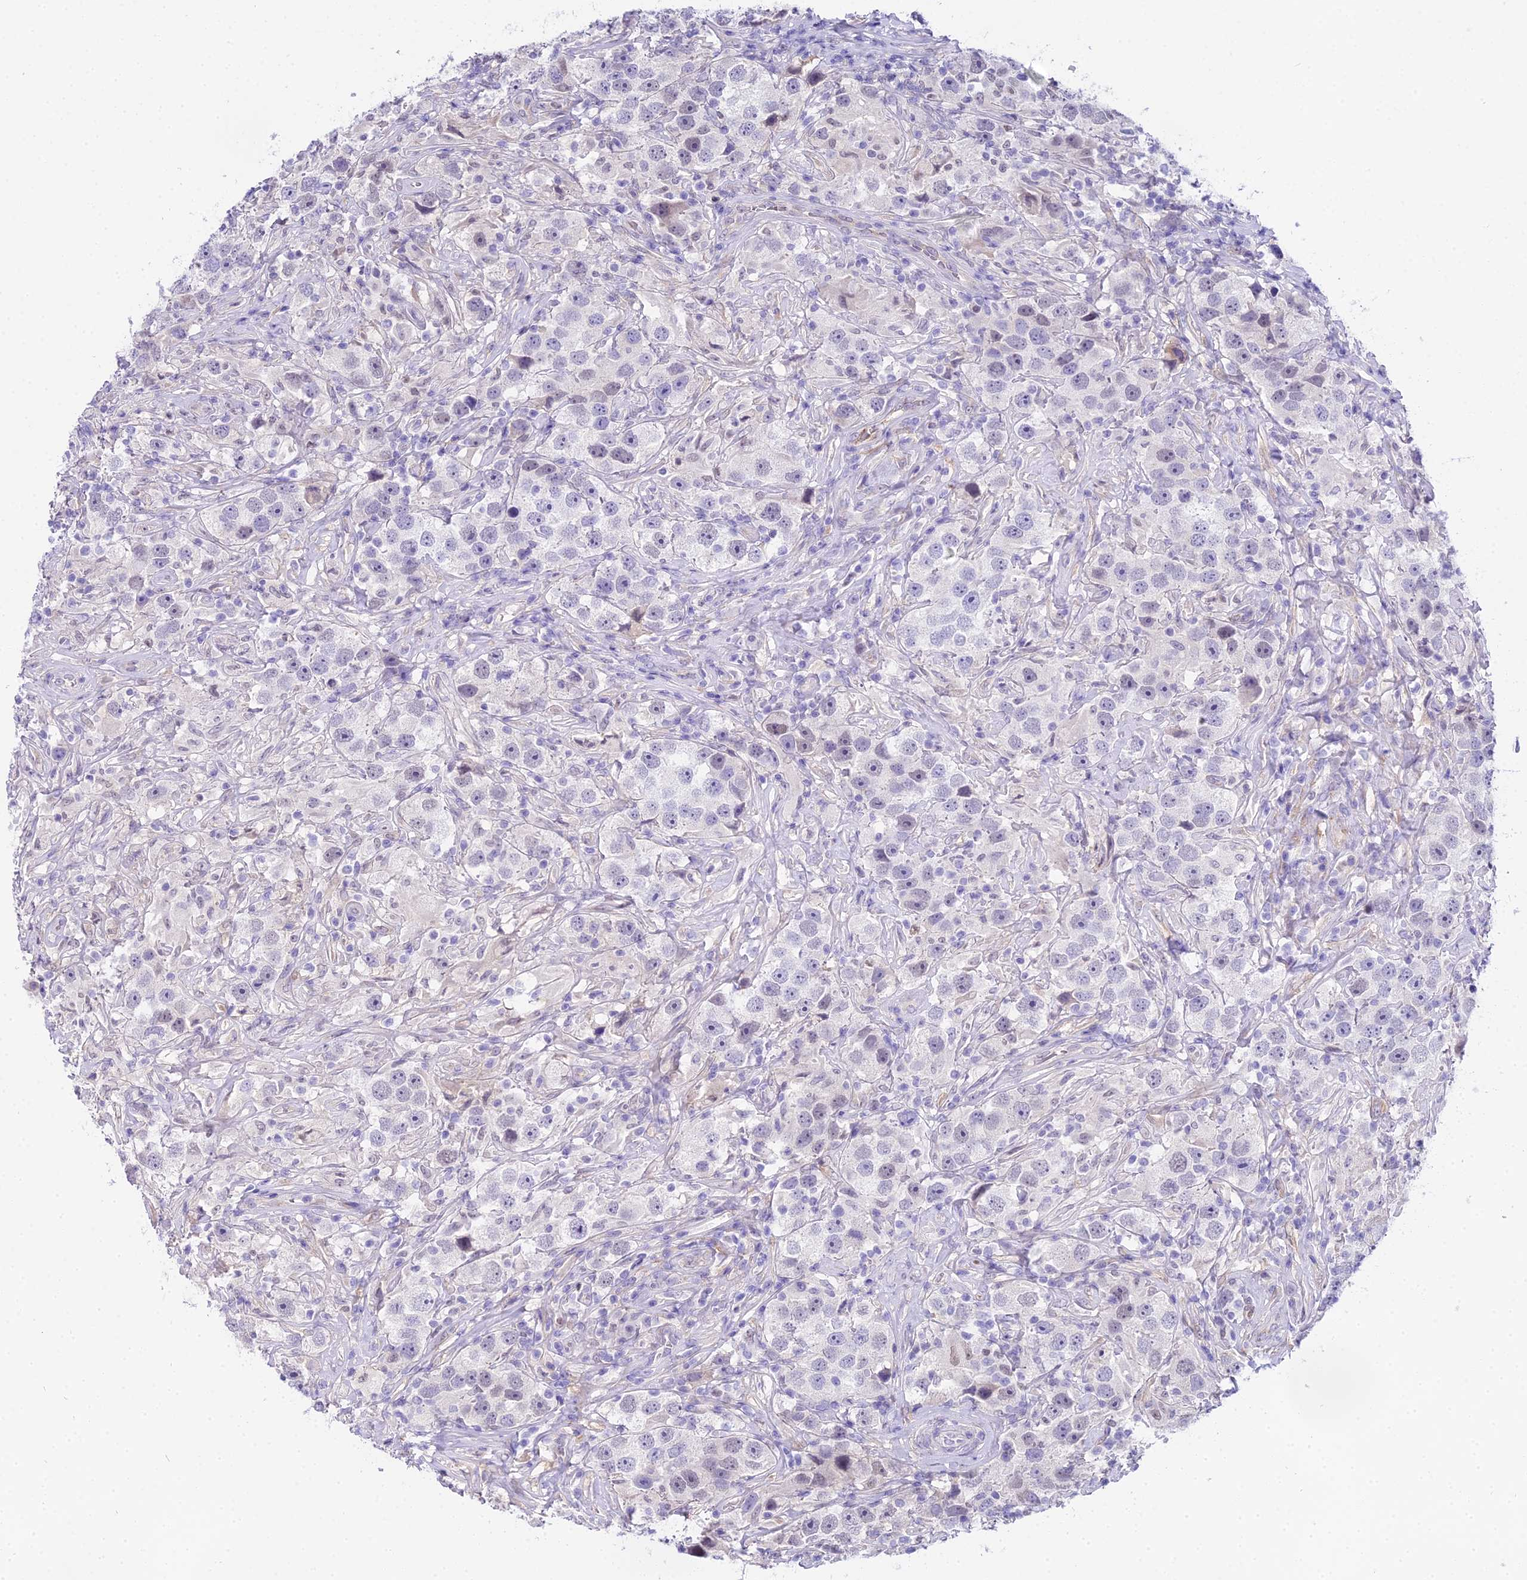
{"staining": {"intensity": "negative", "quantity": "none", "location": "none"}, "tissue": "testis cancer", "cell_type": "Tumor cells", "image_type": "cancer", "snomed": [{"axis": "morphology", "description": "Seminoma, NOS"}, {"axis": "topography", "description": "Testis"}], "caption": "Seminoma (testis) was stained to show a protein in brown. There is no significant staining in tumor cells.", "gene": "MAT2A", "patient": {"sex": "male", "age": 49}}